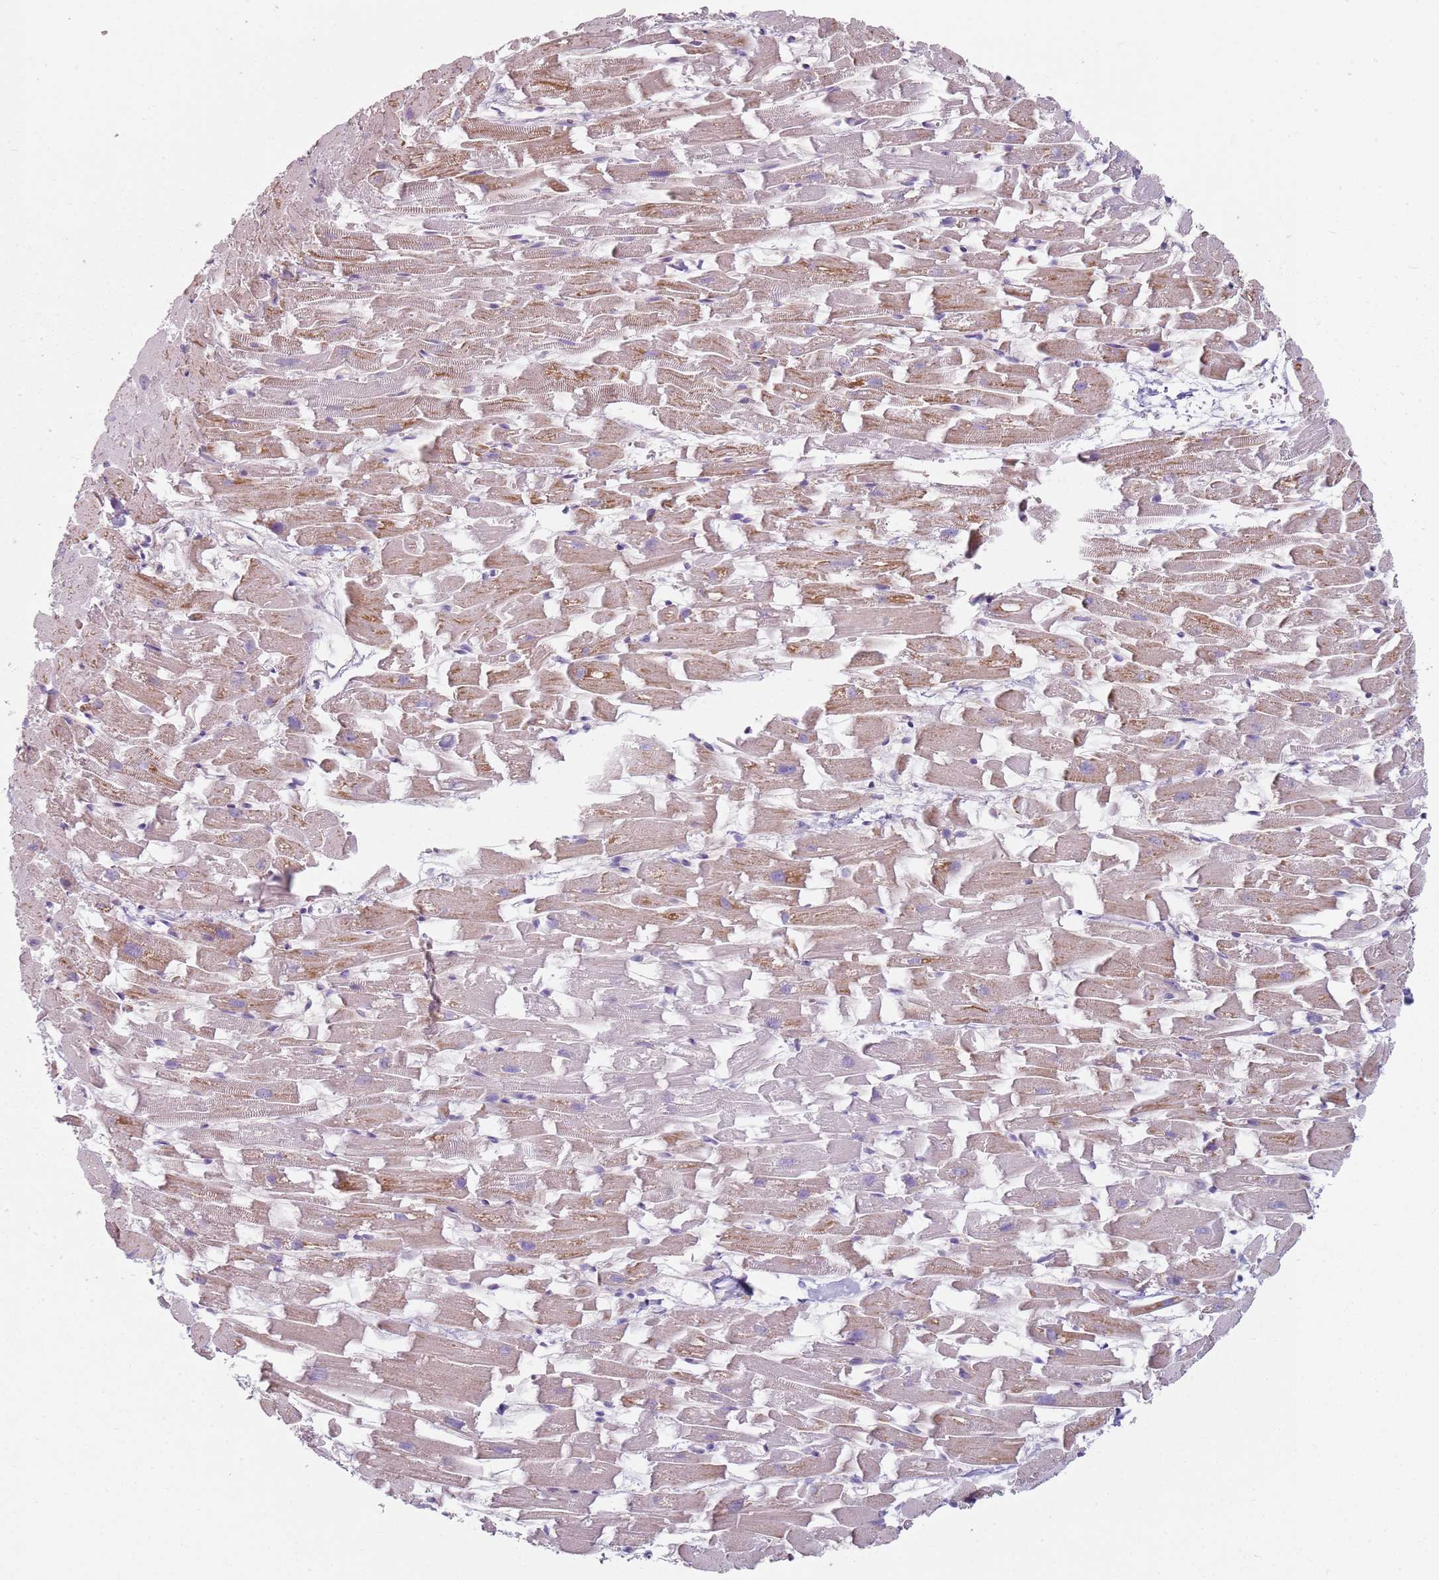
{"staining": {"intensity": "moderate", "quantity": "25%-75%", "location": "cytoplasmic/membranous"}, "tissue": "heart muscle", "cell_type": "Cardiomyocytes", "image_type": "normal", "snomed": [{"axis": "morphology", "description": "Normal tissue, NOS"}, {"axis": "topography", "description": "Heart"}], "caption": "This micrograph exhibits unremarkable heart muscle stained with immunohistochemistry (IHC) to label a protein in brown. The cytoplasmic/membranous of cardiomyocytes show moderate positivity for the protein. Nuclei are counter-stained blue.", "gene": "ALS2", "patient": {"sex": "female", "age": 64}}